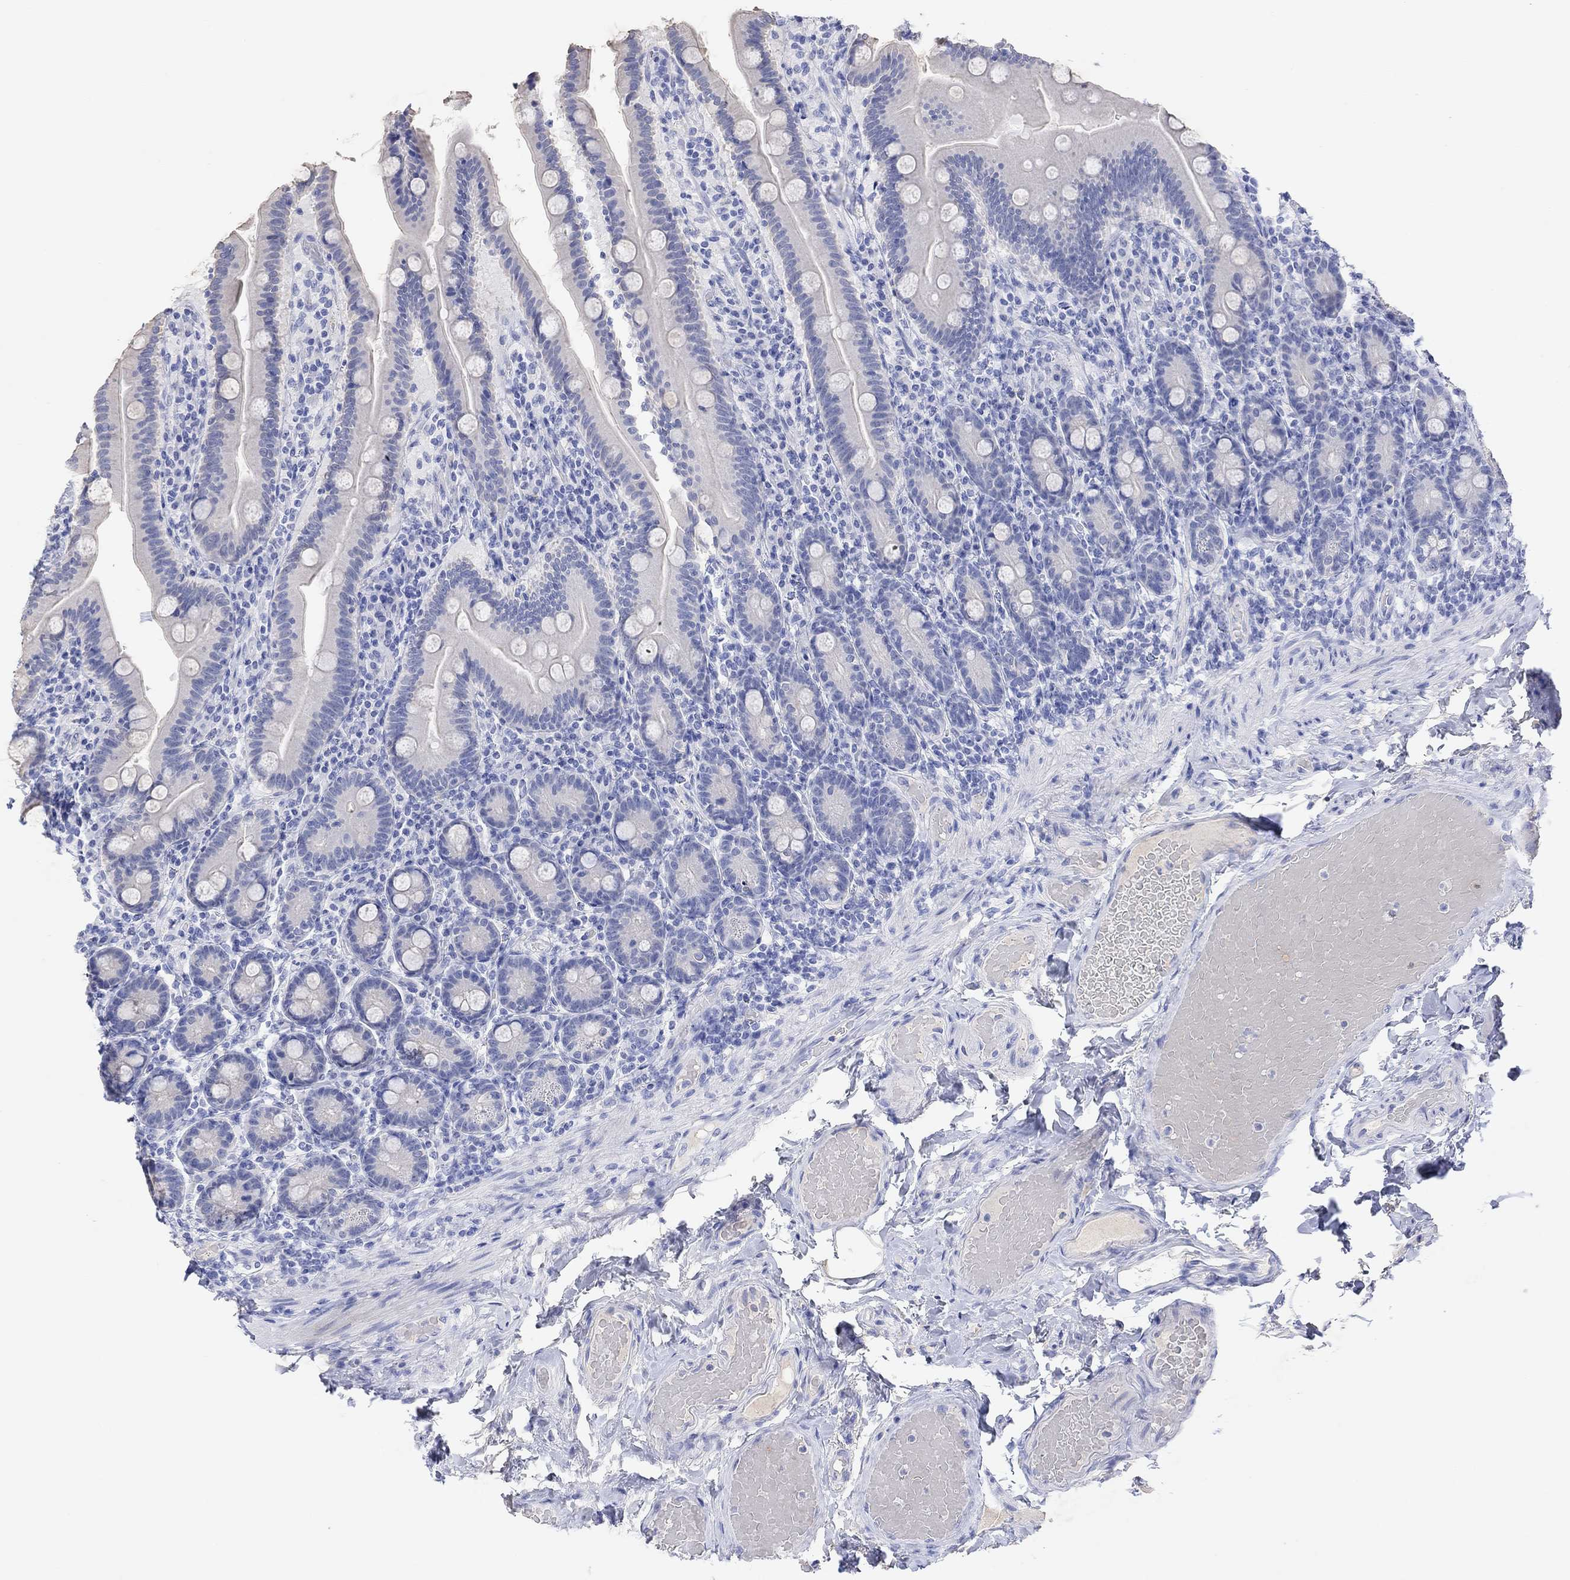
{"staining": {"intensity": "negative", "quantity": "none", "location": "none"}, "tissue": "small intestine", "cell_type": "Glandular cells", "image_type": "normal", "snomed": [{"axis": "morphology", "description": "Normal tissue, NOS"}, {"axis": "topography", "description": "Small intestine"}], "caption": "This photomicrograph is of normal small intestine stained with immunohistochemistry to label a protein in brown with the nuclei are counter-stained blue. There is no staining in glandular cells.", "gene": "TYR", "patient": {"sex": "male", "age": 66}}